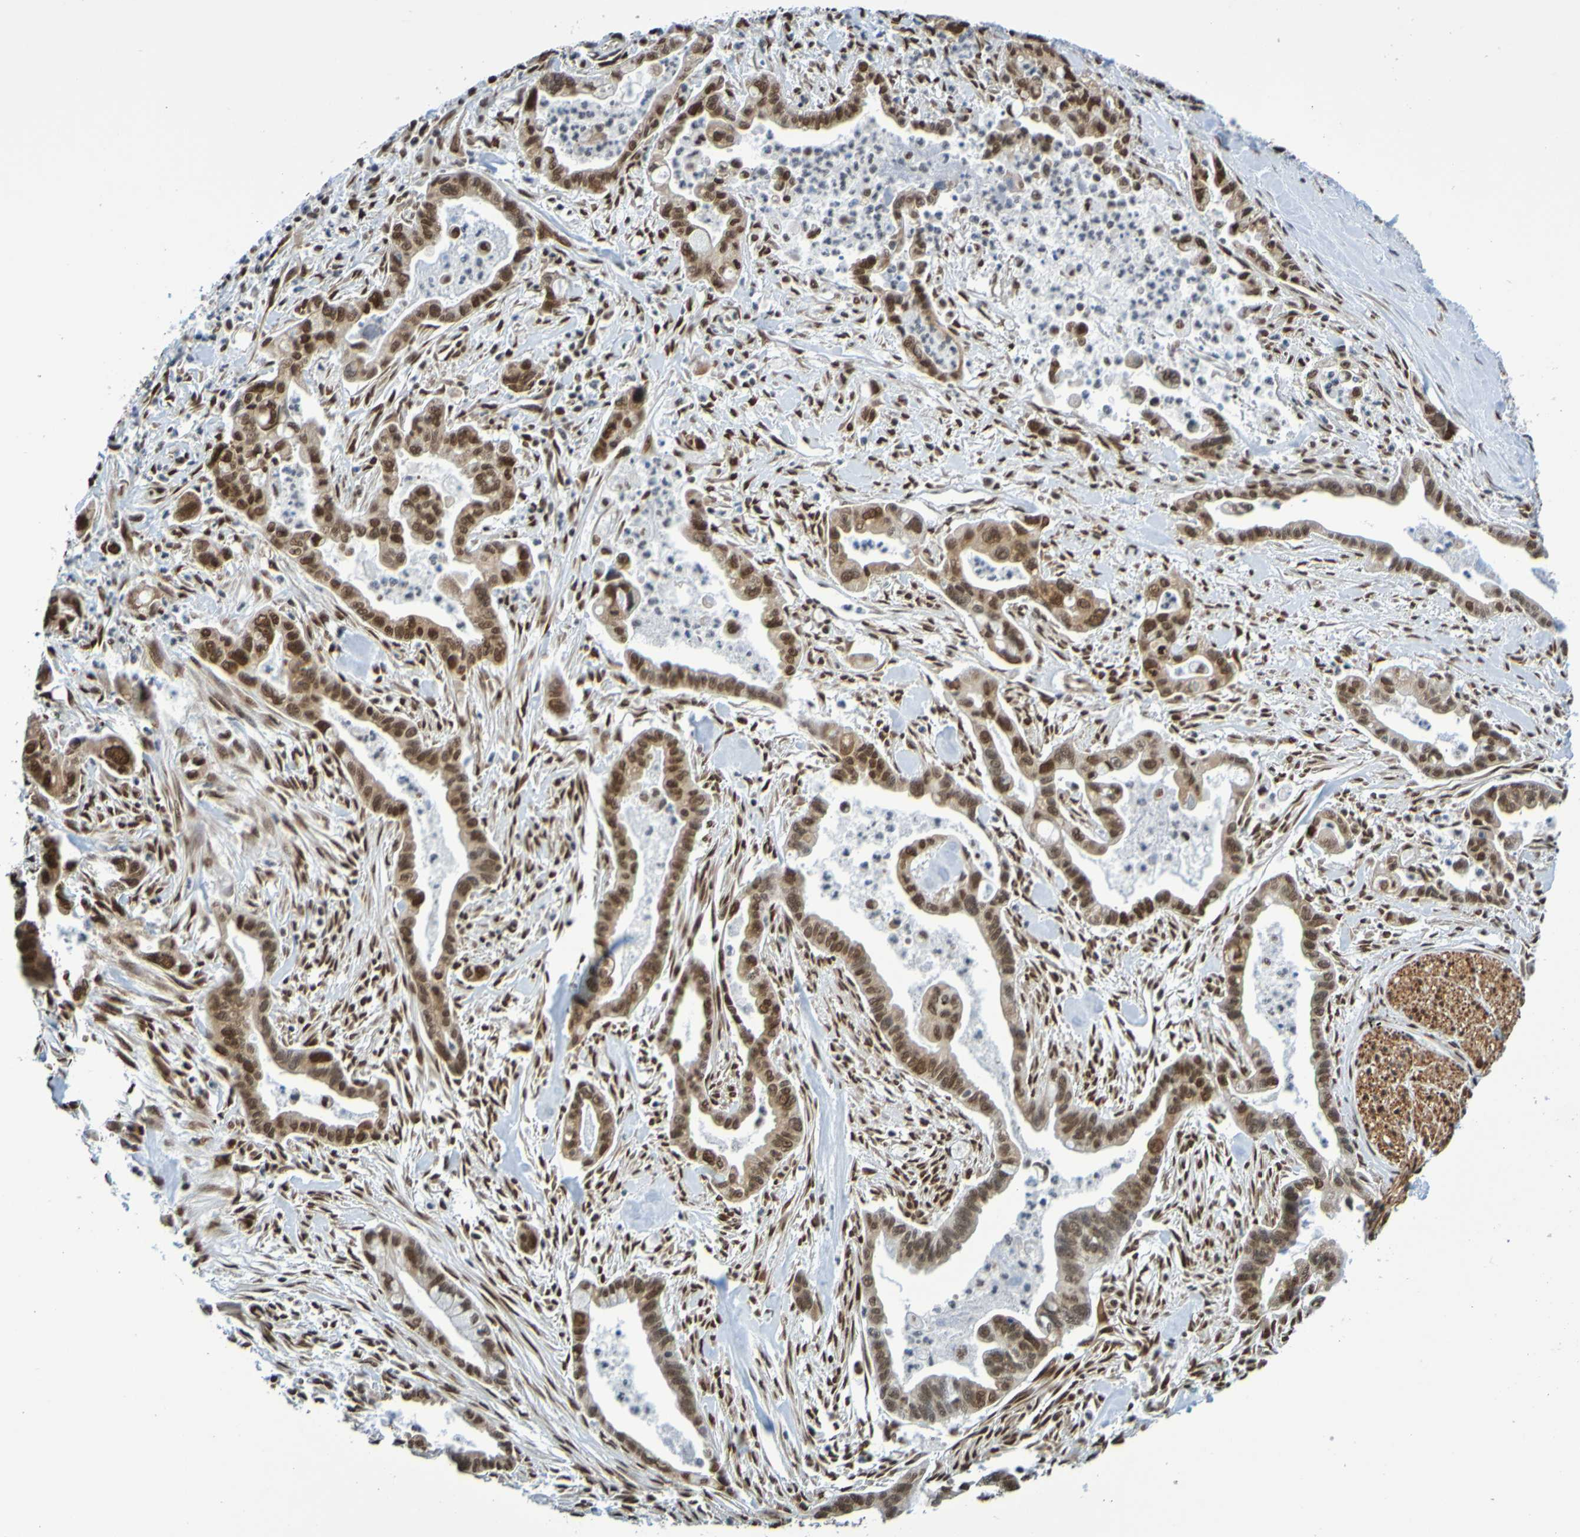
{"staining": {"intensity": "strong", "quantity": ">75%", "location": "nuclear"}, "tissue": "pancreatic cancer", "cell_type": "Tumor cells", "image_type": "cancer", "snomed": [{"axis": "morphology", "description": "Adenocarcinoma, NOS"}, {"axis": "topography", "description": "Pancreas"}], "caption": "Human pancreatic cancer stained with a brown dye shows strong nuclear positive expression in approximately >75% of tumor cells.", "gene": "HDAC2", "patient": {"sex": "male", "age": 70}}